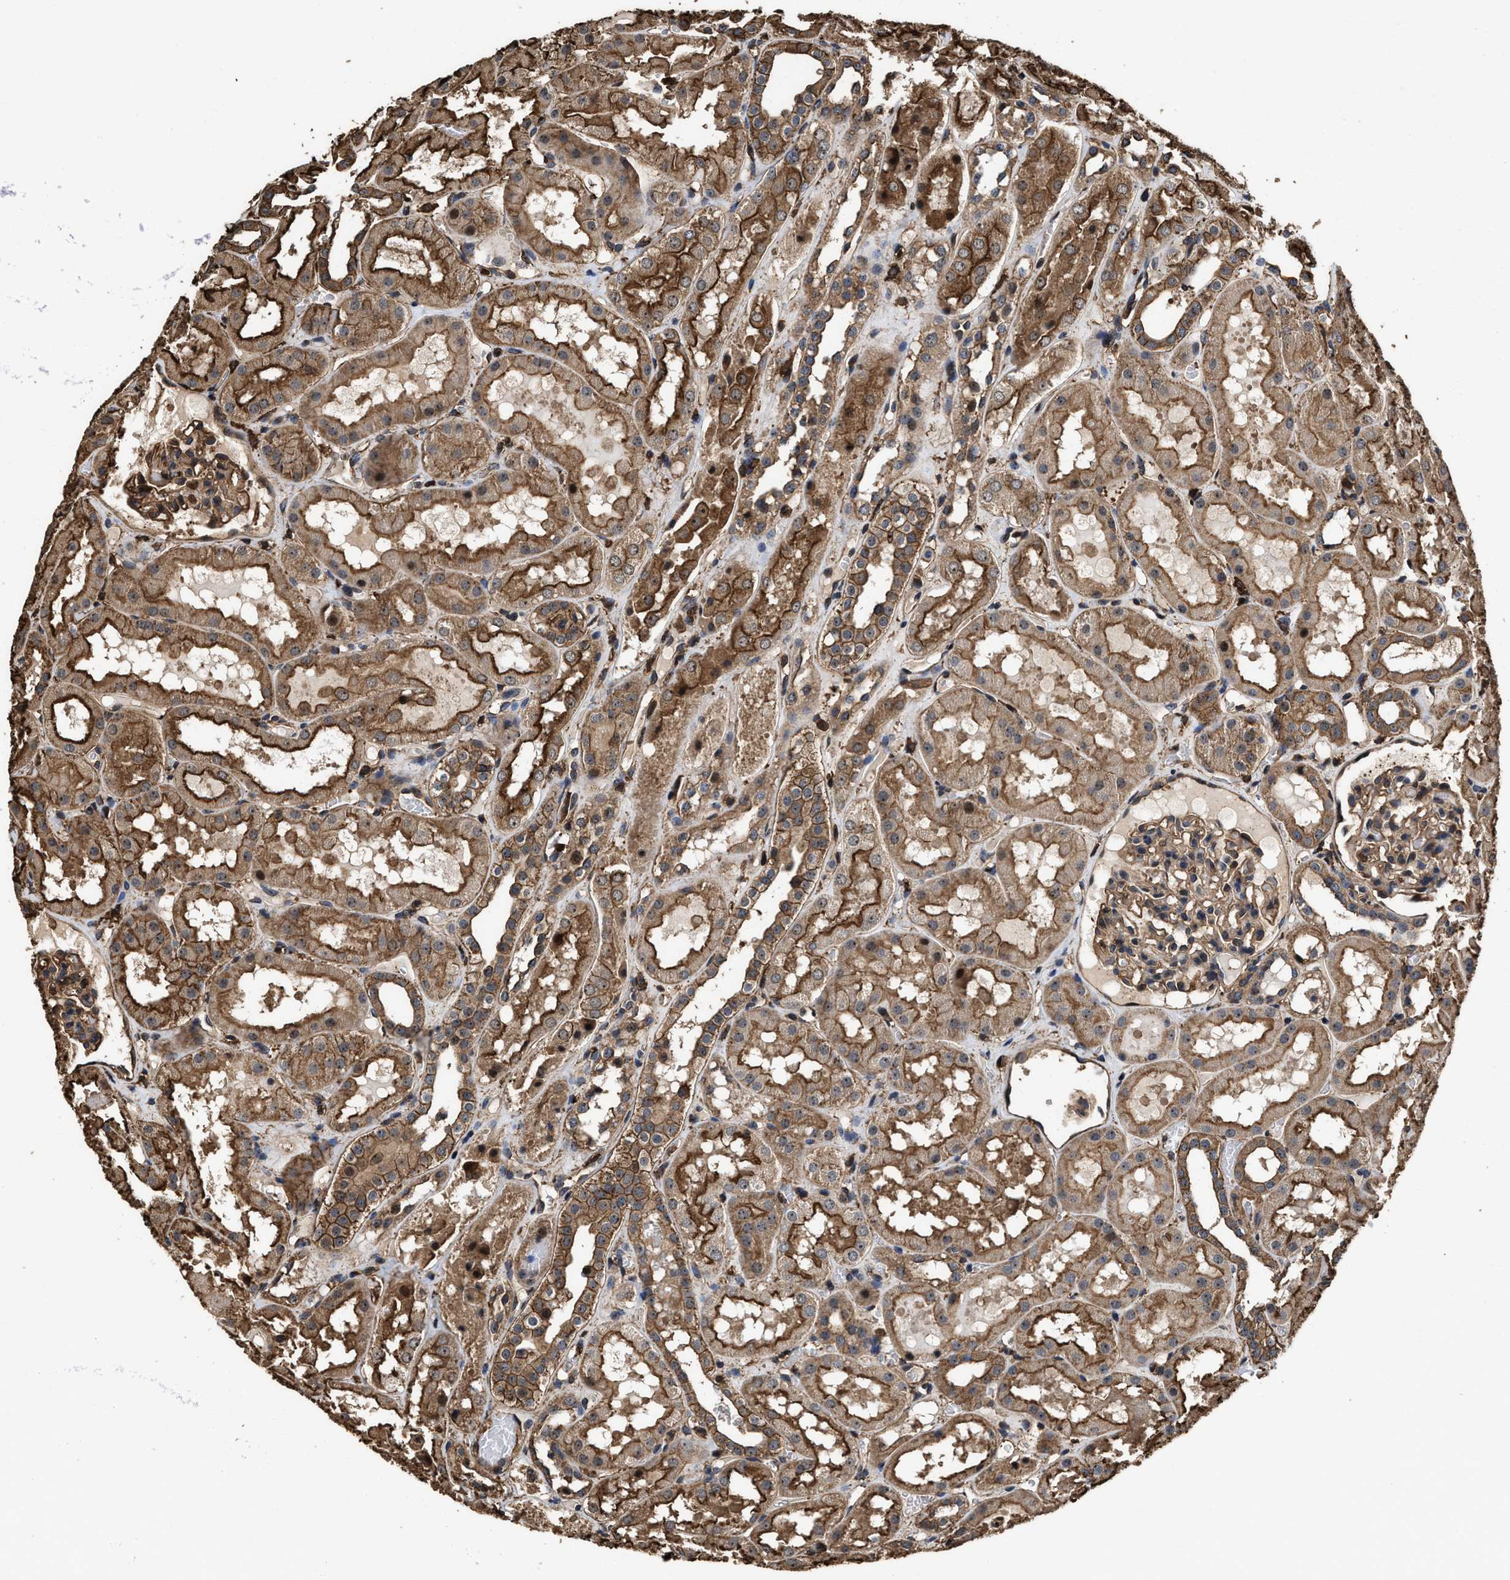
{"staining": {"intensity": "weak", "quantity": "25%-75%", "location": "cytoplasmic/membranous"}, "tissue": "kidney", "cell_type": "Cells in glomeruli", "image_type": "normal", "snomed": [{"axis": "morphology", "description": "Normal tissue, NOS"}, {"axis": "topography", "description": "Kidney"}, {"axis": "topography", "description": "Urinary bladder"}], "caption": "This micrograph exhibits normal kidney stained with immunohistochemistry to label a protein in brown. The cytoplasmic/membranous of cells in glomeruli show weak positivity for the protein. Nuclei are counter-stained blue.", "gene": "KBTBD2", "patient": {"sex": "male", "age": 16}}